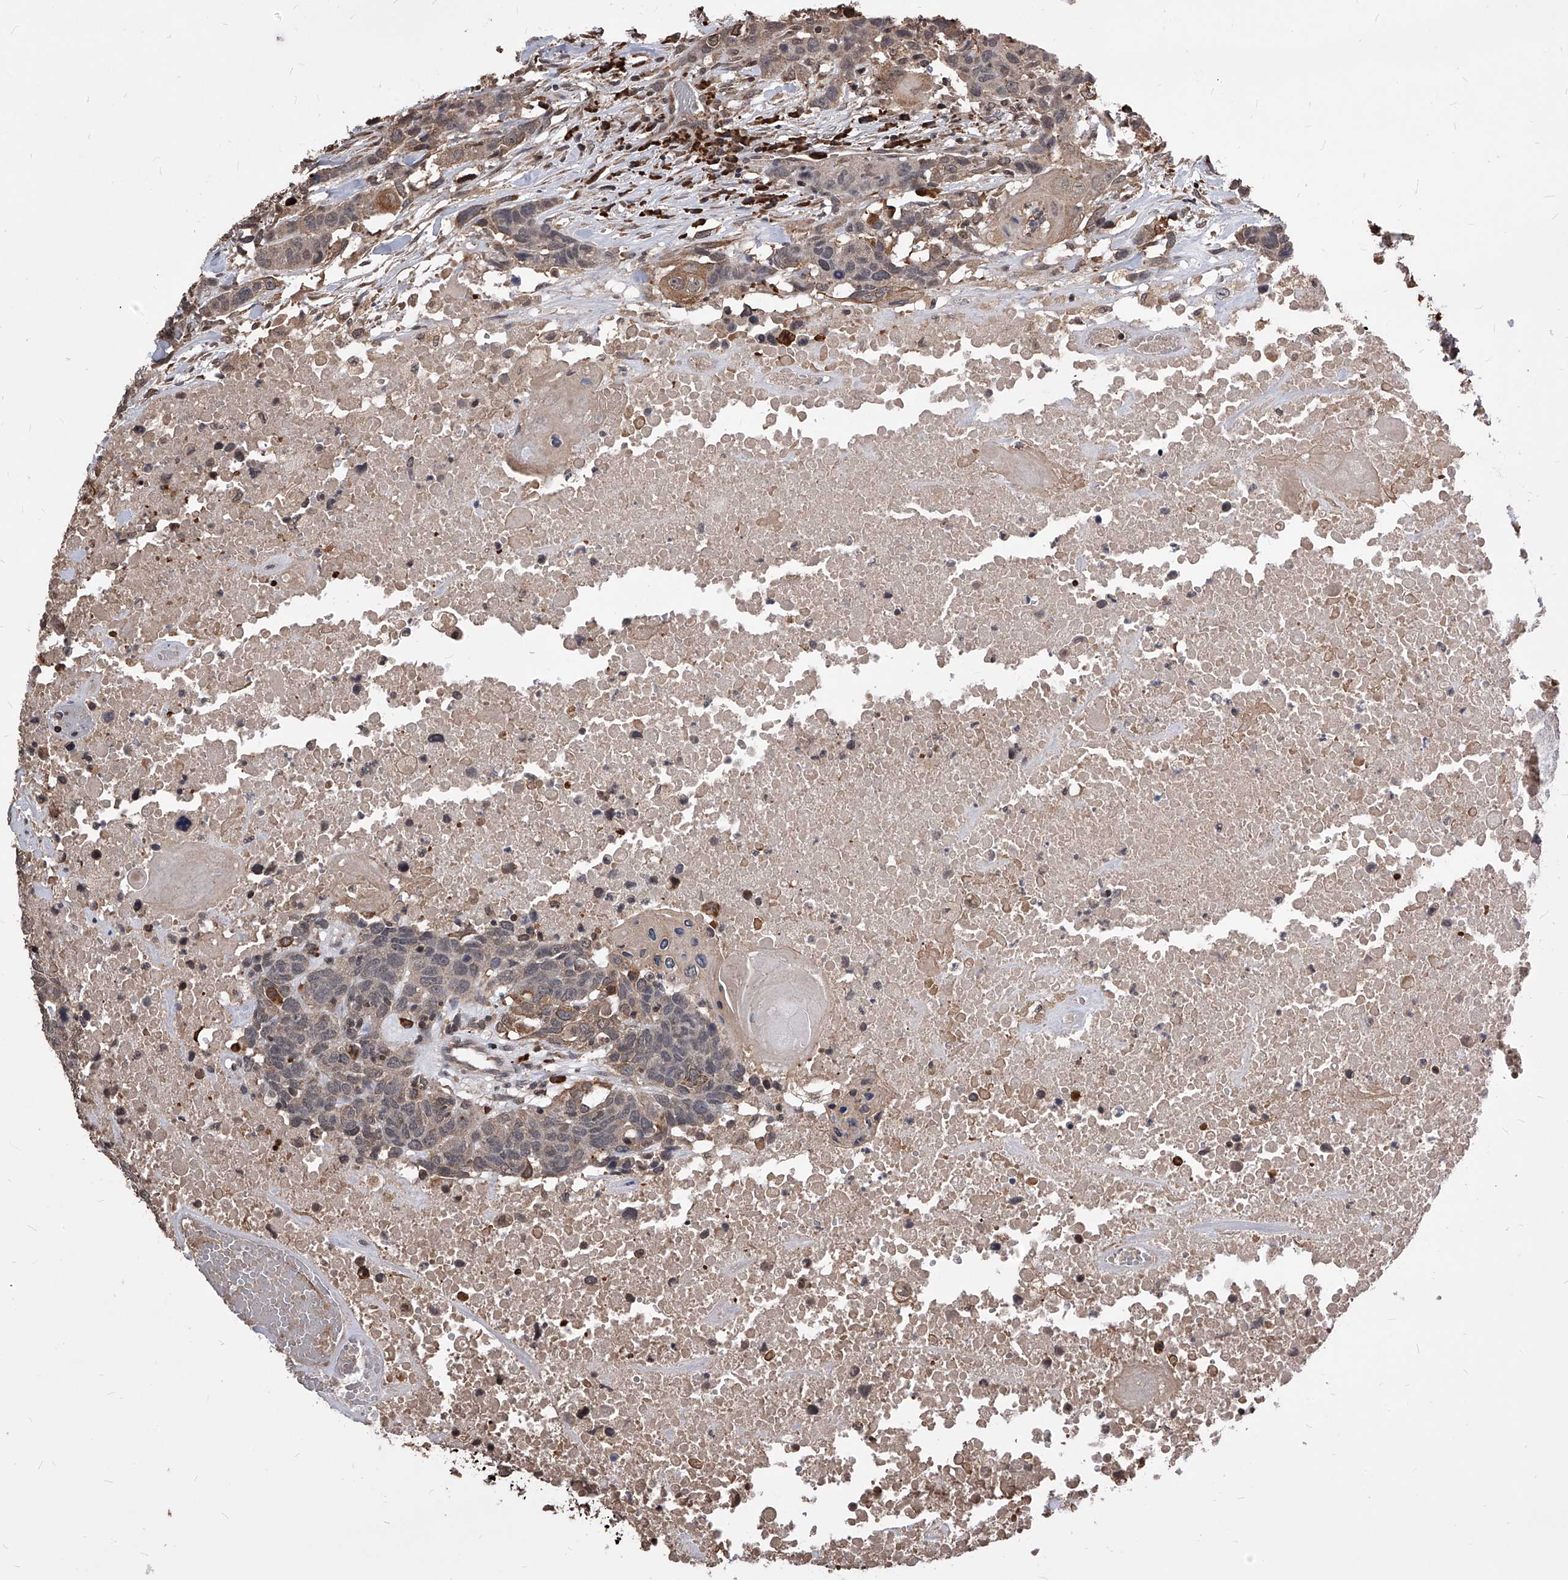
{"staining": {"intensity": "weak", "quantity": "<25%", "location": "cytoplasmic/membranous"}, "tissue": "head and neck cancer", "cell_type": "Tumor cells", "image_type": "cancer", "snomed": [{"axis": "morphology", "description": "Squamous cell carcinoma, NOS"}, {"axis": "topography", "description": "Head-Neck"}], "caption": "Histopathology image shows no significant protein staining in tumor cells of squamous cell carcinoma (head and neck).", "gene": "ID1", "patient": {"sex": "male", "age": 66}}